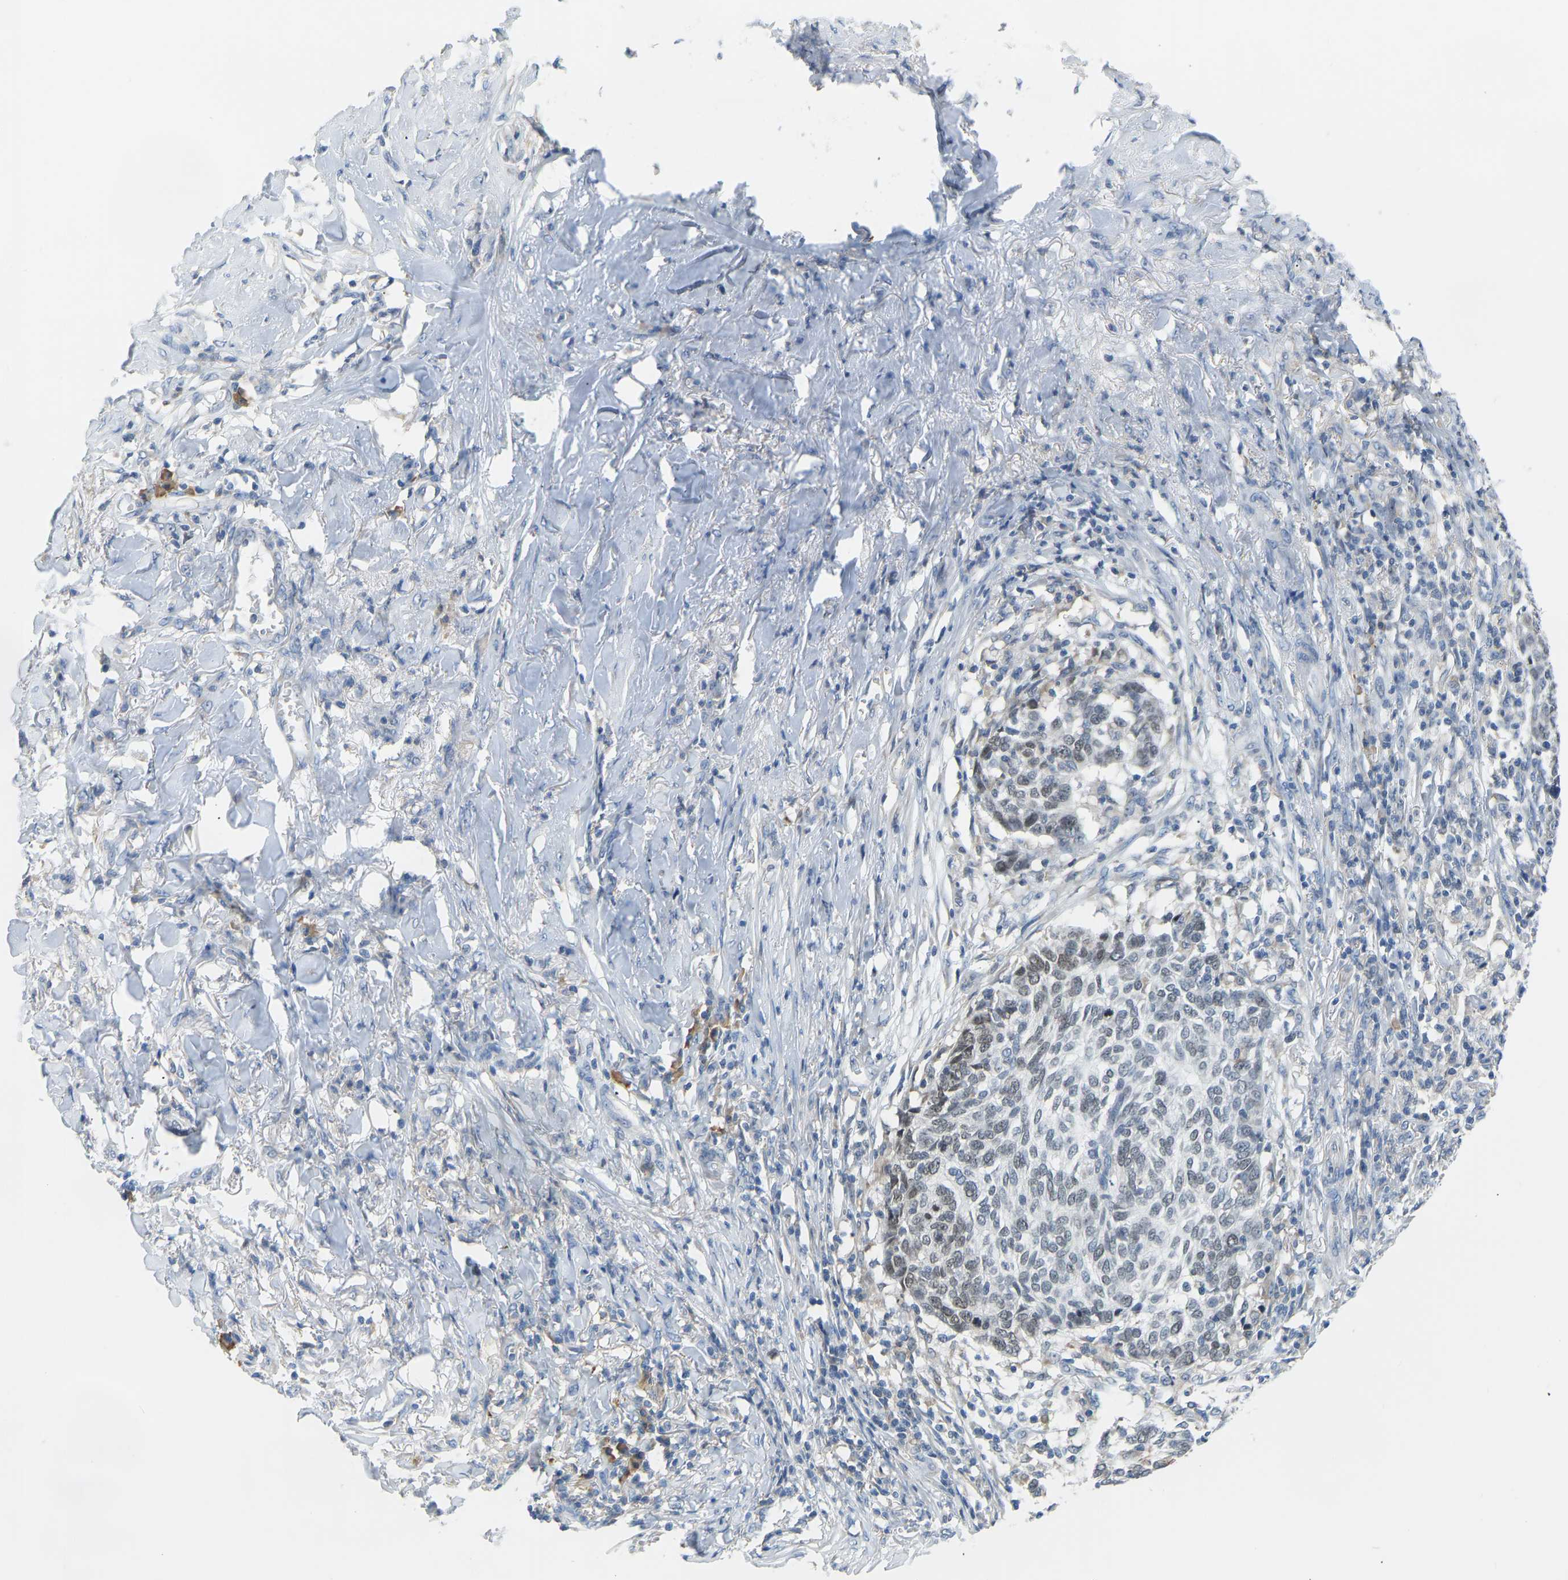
{"staining": {"intensity": "weak", "quantity": "<25%", "location": "nuclear"}, "tissue": "skin cancer", "cell_type": "Tumor cells", "image_type": "cancer", "snomed": [{"axis": "morphology", "description": "Basal cell carcinoma"}, {"axis": "topography", "description": "Skin"}], "caption": "Protein analysis of basal cell carcinoma (skin) exhibits no significant expression in tumor cells. (DAB immunohistochemistry (IHC), high magnification).", "gene": "VRK1", "patient": {"sex": "male", "age": 85}}